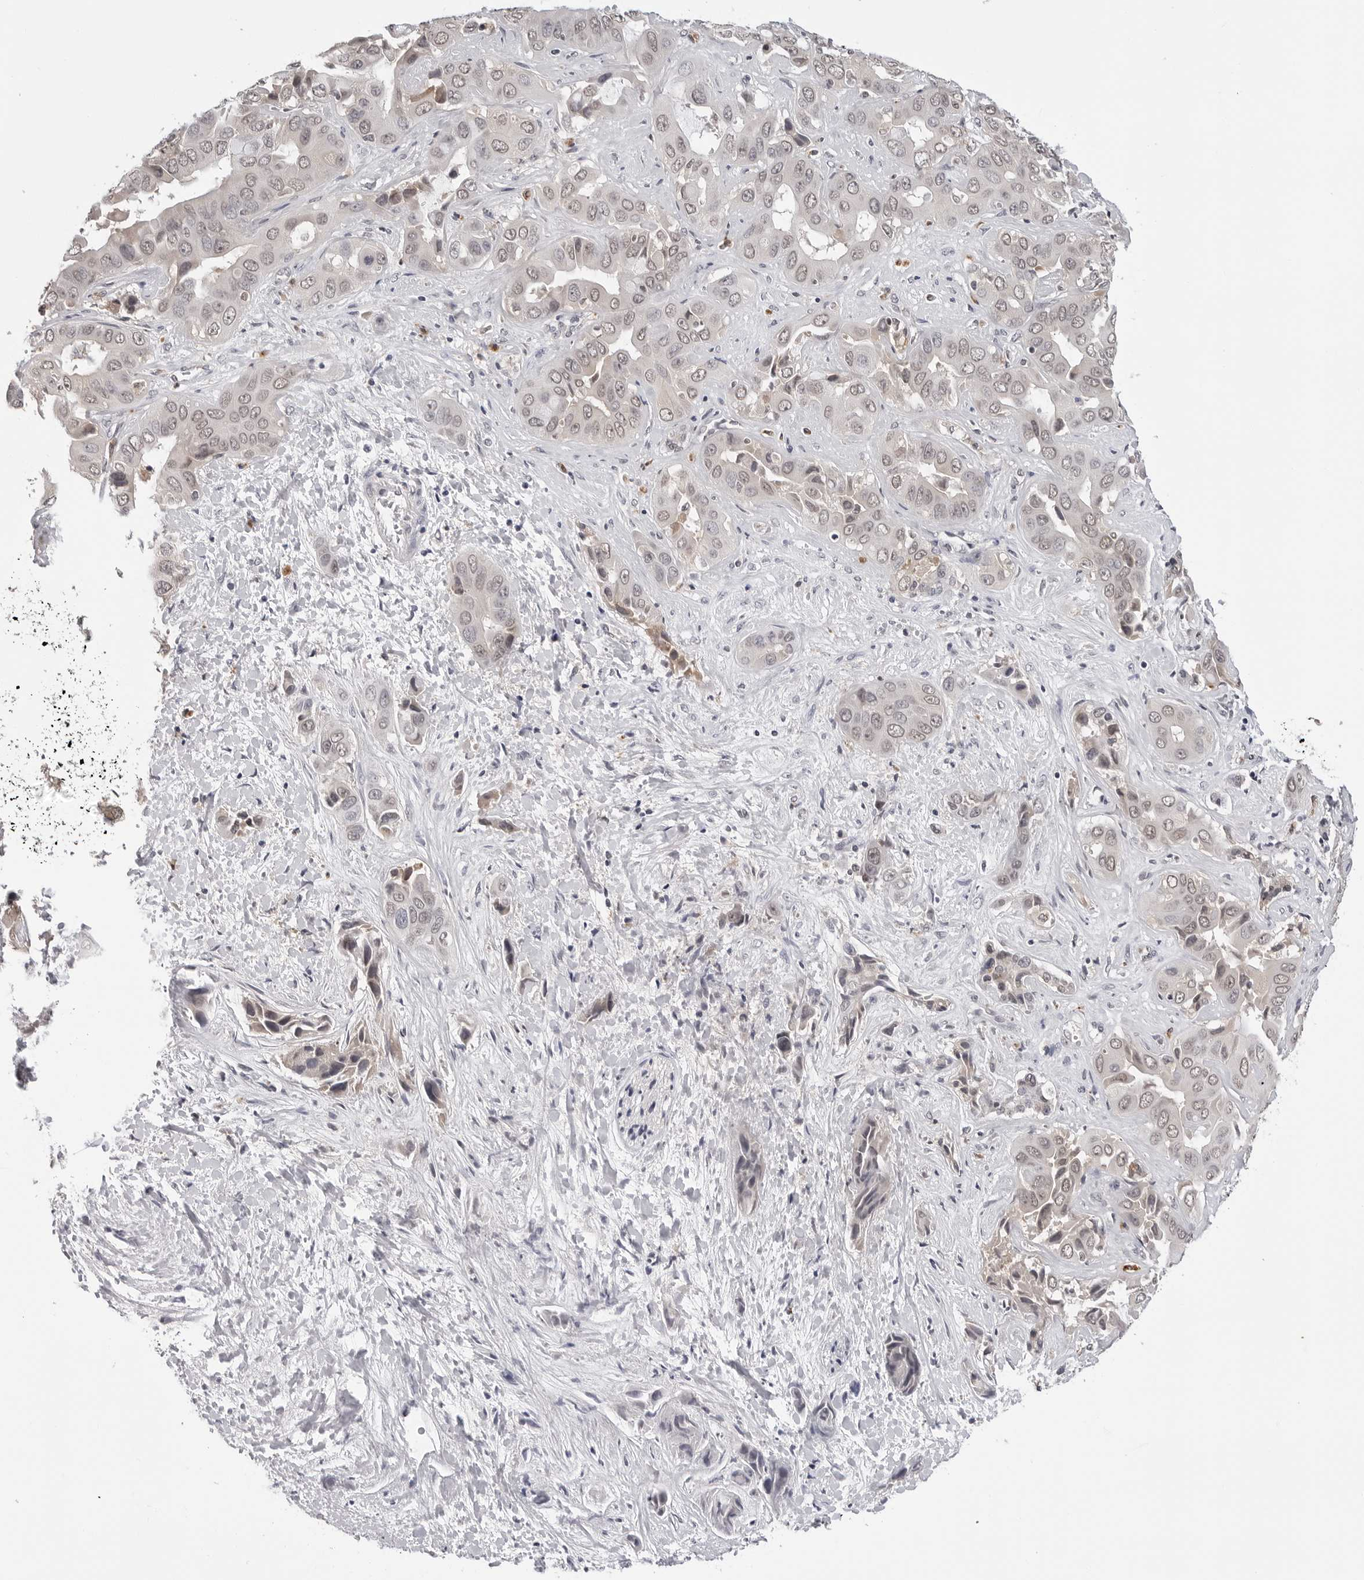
{"staining": {"intensity": "weak", "quantity": ">75%", "location": "nuclear"}, "tissue": "liver cancer", "cell_type": "Tumor cells", "image_type": "cancer", "snomed": [{"axis": "morphology", "description": "Cholangiocarcinoma"}, {"axis": "topography", "description": "Liver"}], "caption": "The immunohistochemical stain highlights weak nuclear staining in tumor cells of liver cancer (cholangiocarcinoma) tissue.", "gene": "CDK20", "patient": {"sex": "female", "age": 52}}